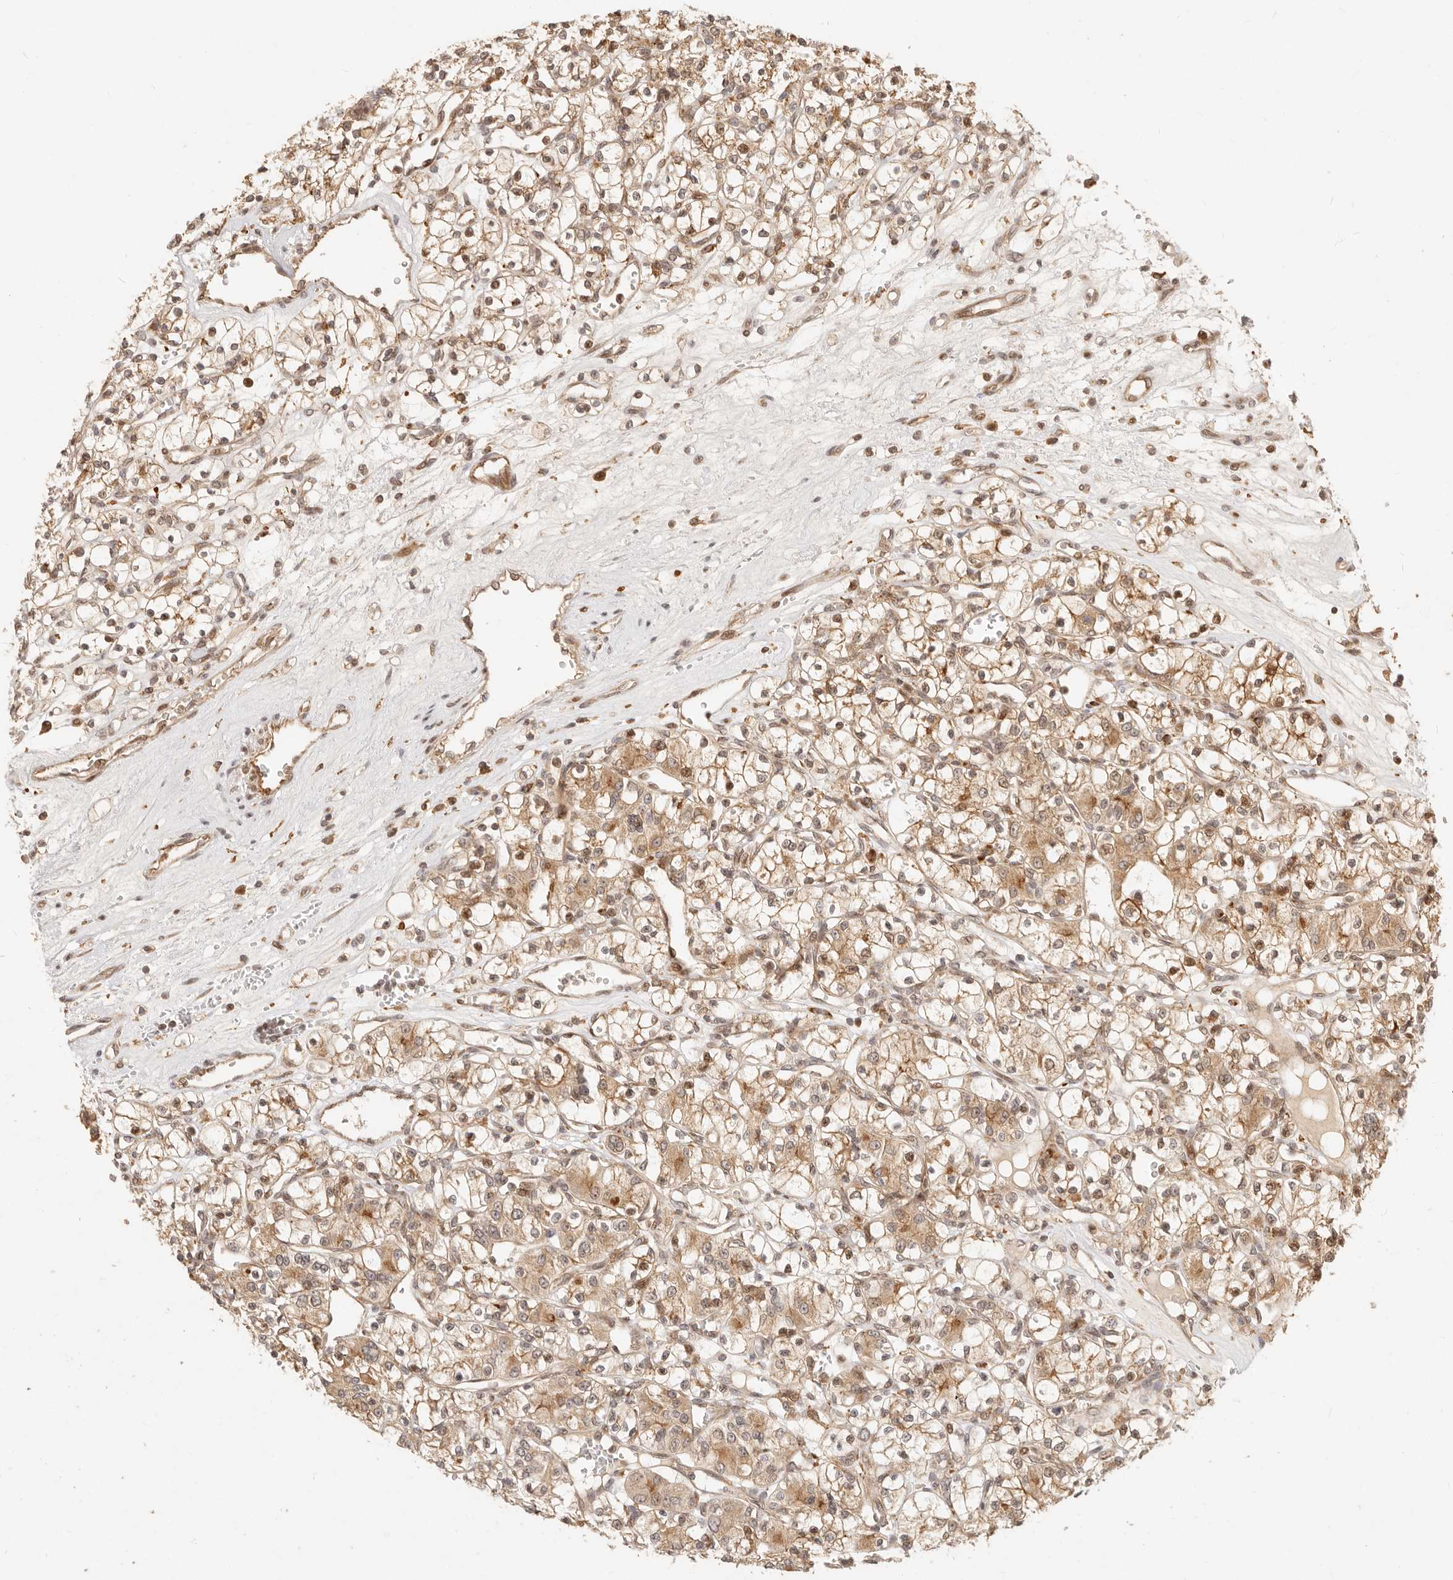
{"staining": {"intensity": "moderate", "quantity": ">75%", "location": "cytoplasmic/membranous,nuclear"}, "tissue": "renal cancer", "cell_type": "Tumor cells", "image_type": "cancer", "snomed": [{"axis": "morphology", "description": "Adenocarcinoma, NOS"}, {"axis": "topography", "description": "Kidney"}], "caption": "Moderate cytoplasmic/membranous and nuclear expression is identified in about >75% of tumor cells in renal cancer (adenocarcinoma). The staining is performed using DAB (3,3'-diaminobenzidine) brown chromogen to label protein expression. The nuclei are counter-stained blue using hematoxylin.", "gene": "TIMM17A", "patient": {"sex": "female", "age": 59}}